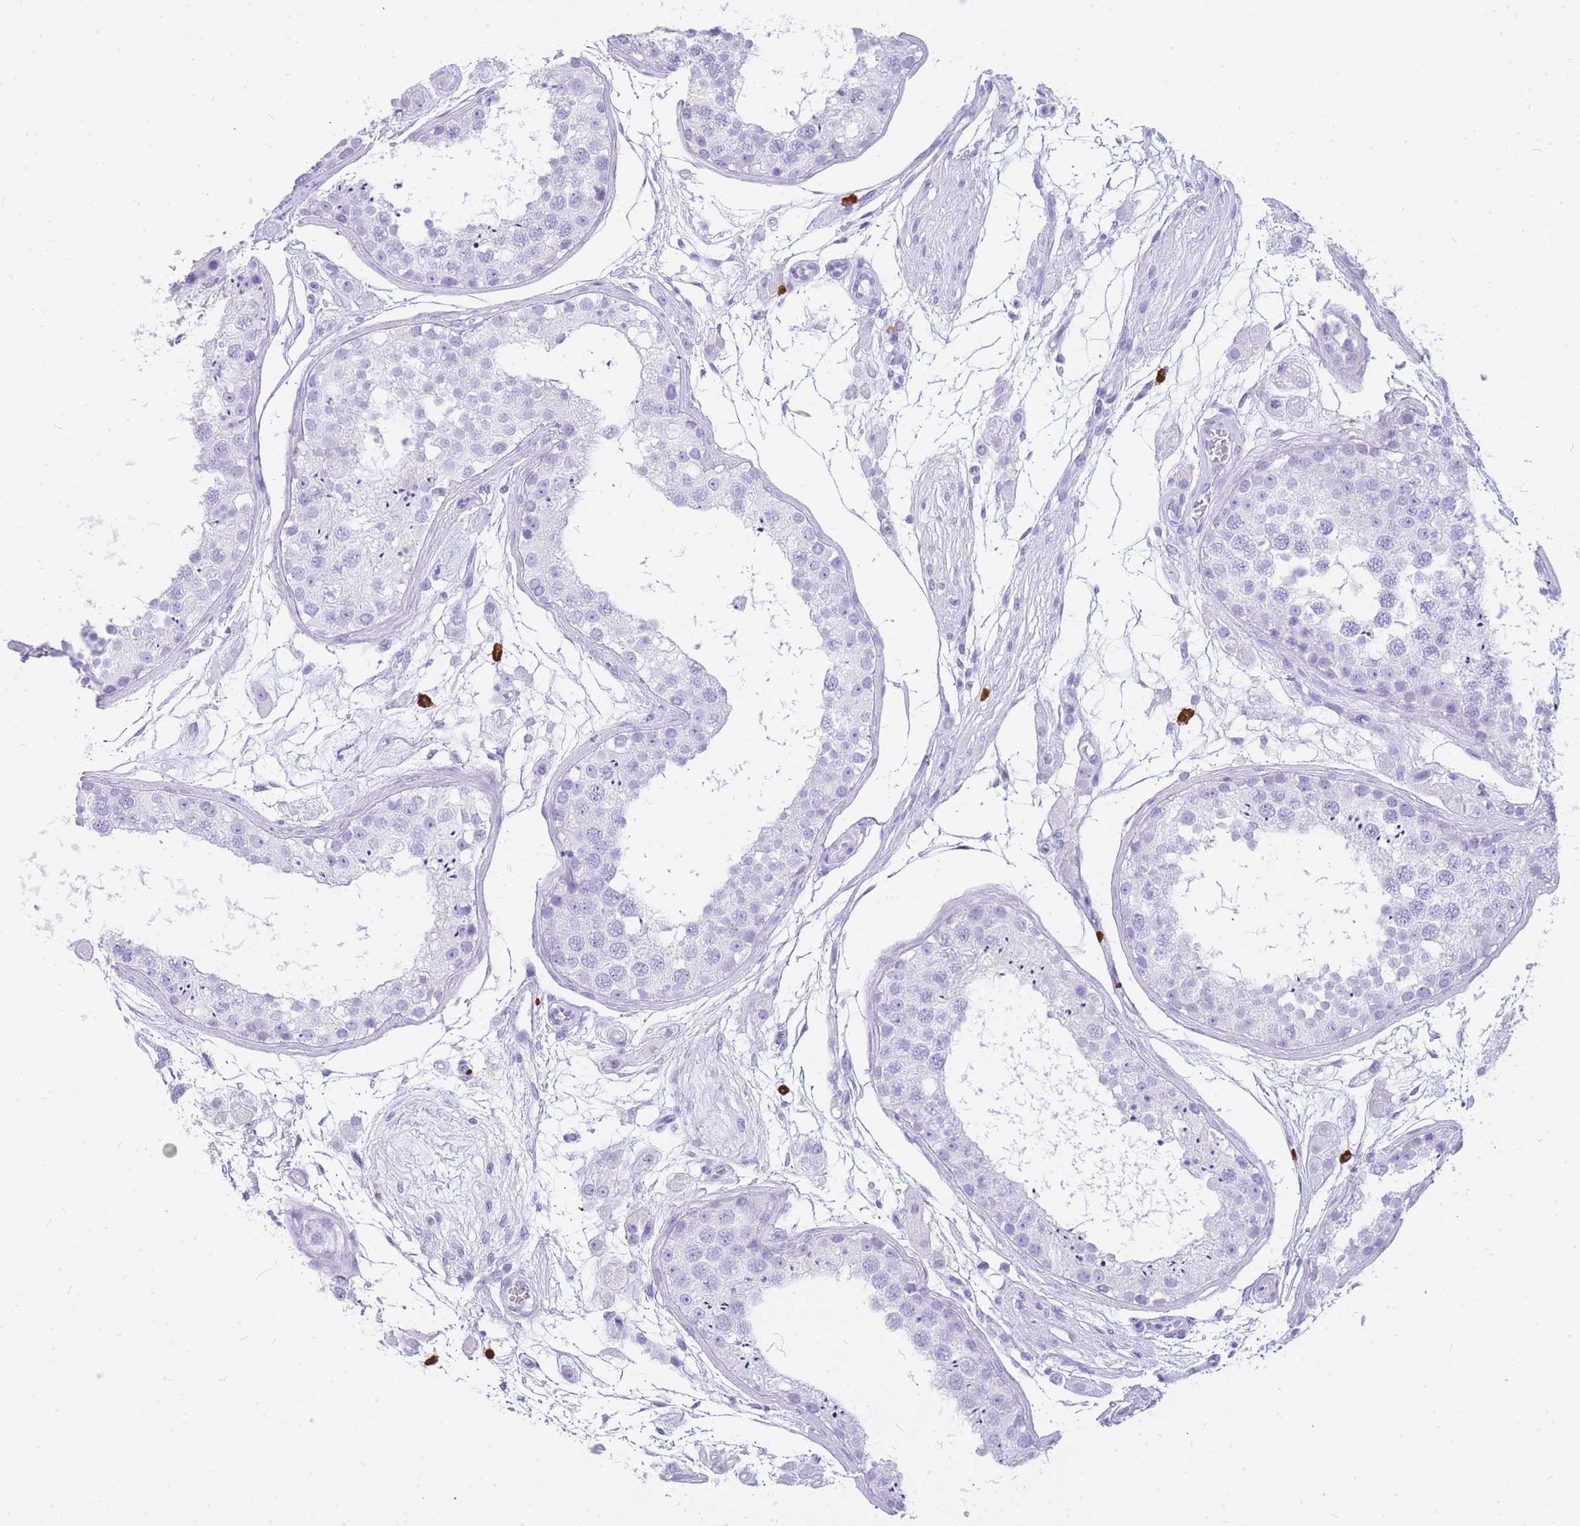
{"staining": {"intensity": "negative", "quantity": "none", "location": "none"}, "tissue": "testis", "cell_type": "Cells in seminiferous ducts", "image_type": "normal", "snomed": [{"axis": "morphology", "description": "Normal tissue, NOS"}, {"axis": "topography", "description": "Testis"}], "caption": "High power microscopy histopathology image of an immunohistochemistry (IHC) photomicrograph of unremarkable testis, revealing no significant staining in cells in seminiferous ducts.", "gene": "HERC1", "patient": {"sex": "male", "age": 25}}